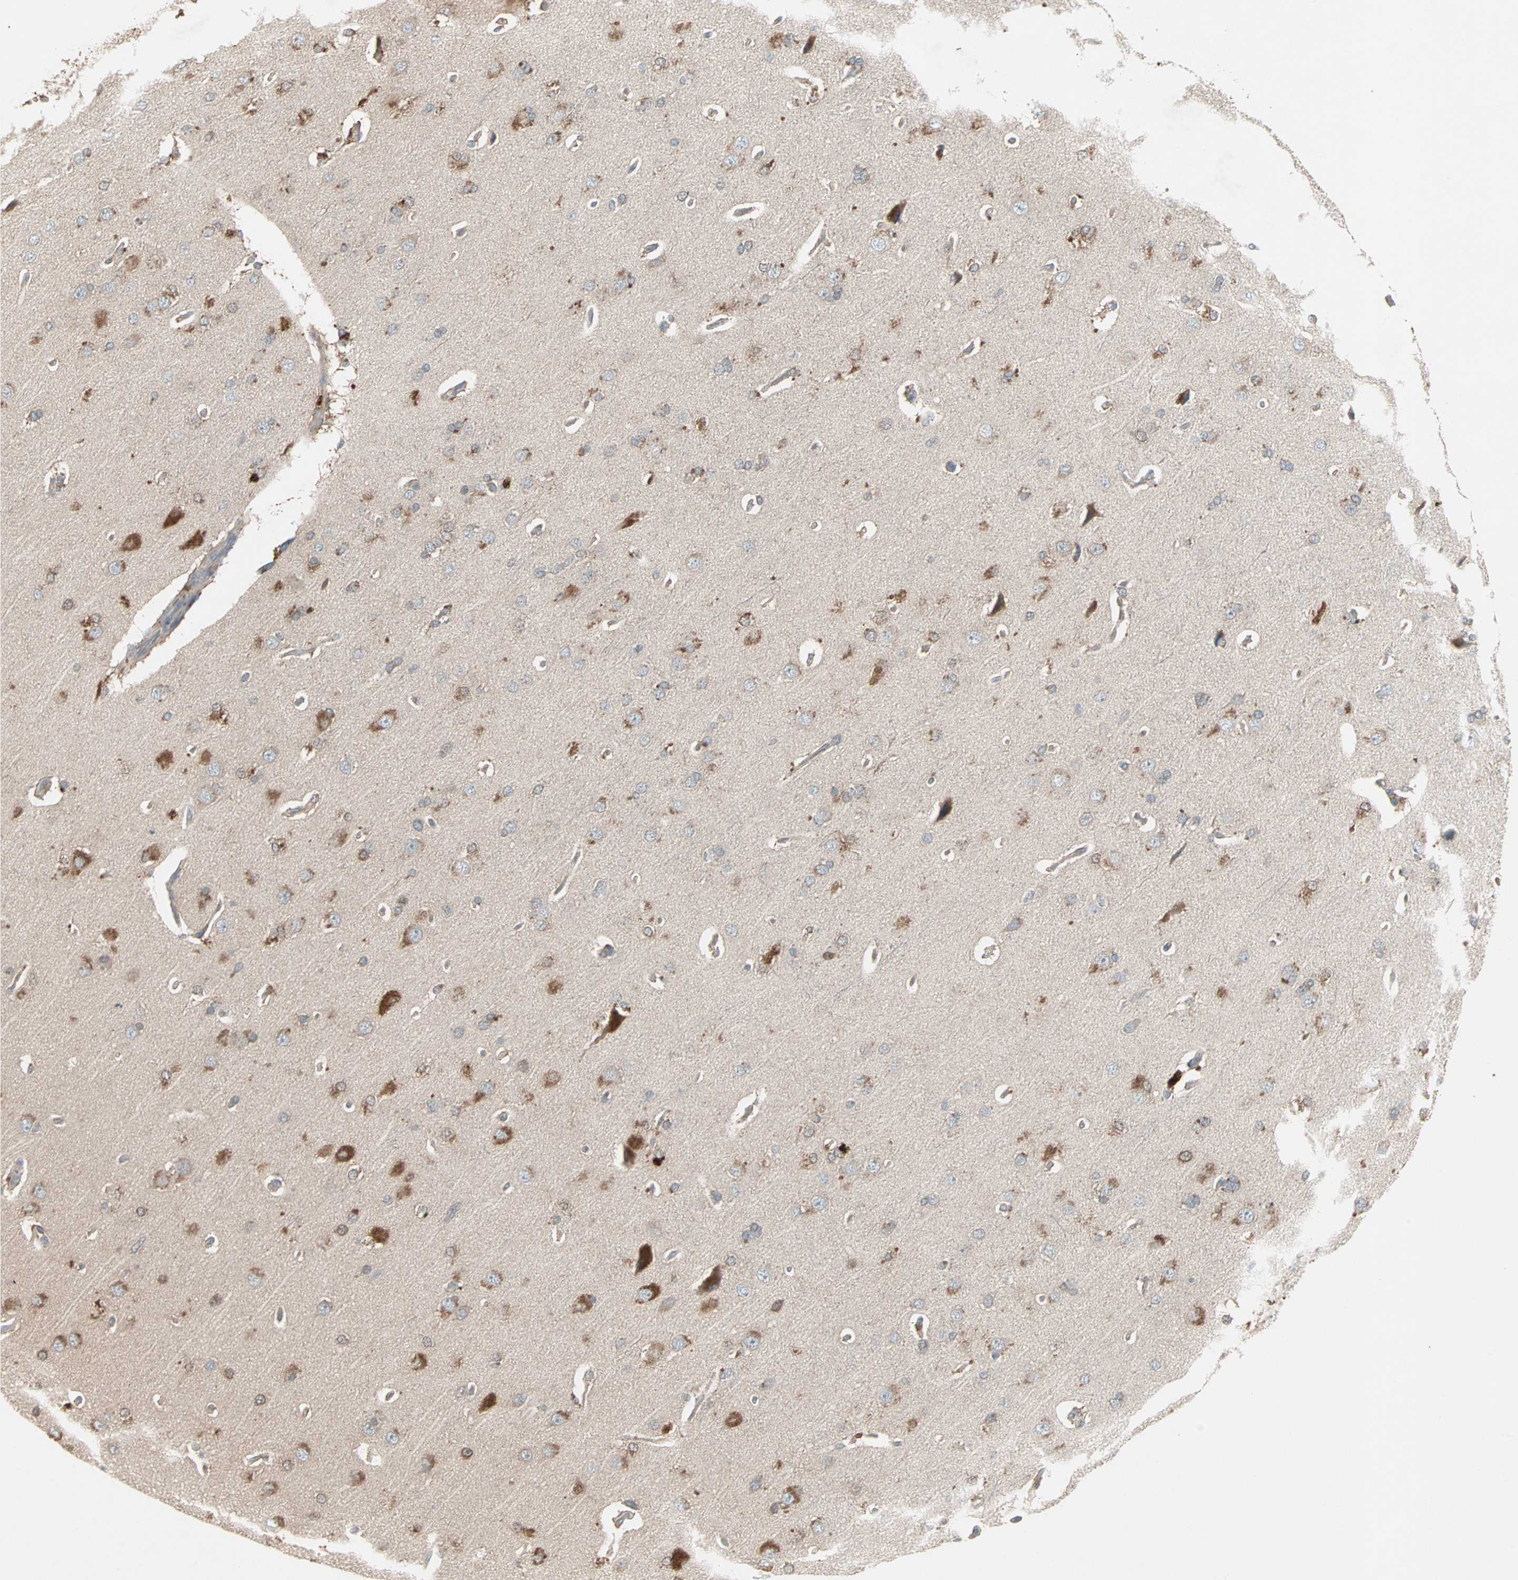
{"staining": {"intensity": "negative", "quantity": "none", "location": "none"}, "tissue": "cerebral cortex", "cell_type": "Endothelial cells", "image_type": "normal", "snomed": [{"axis": "morphology", "description": "Normal tissue, NOS"}, {"axis": "topography", "description": "Cerebral cortex"}], "caption": "DAB (3,3'-diaminobenzidine) immunohistochemical staining of unremarkable cerebral cortex shows no significant positivity in endothelial cells.", "gene": "JMJD7", "patient": {"sex": "male", "age": 62}}